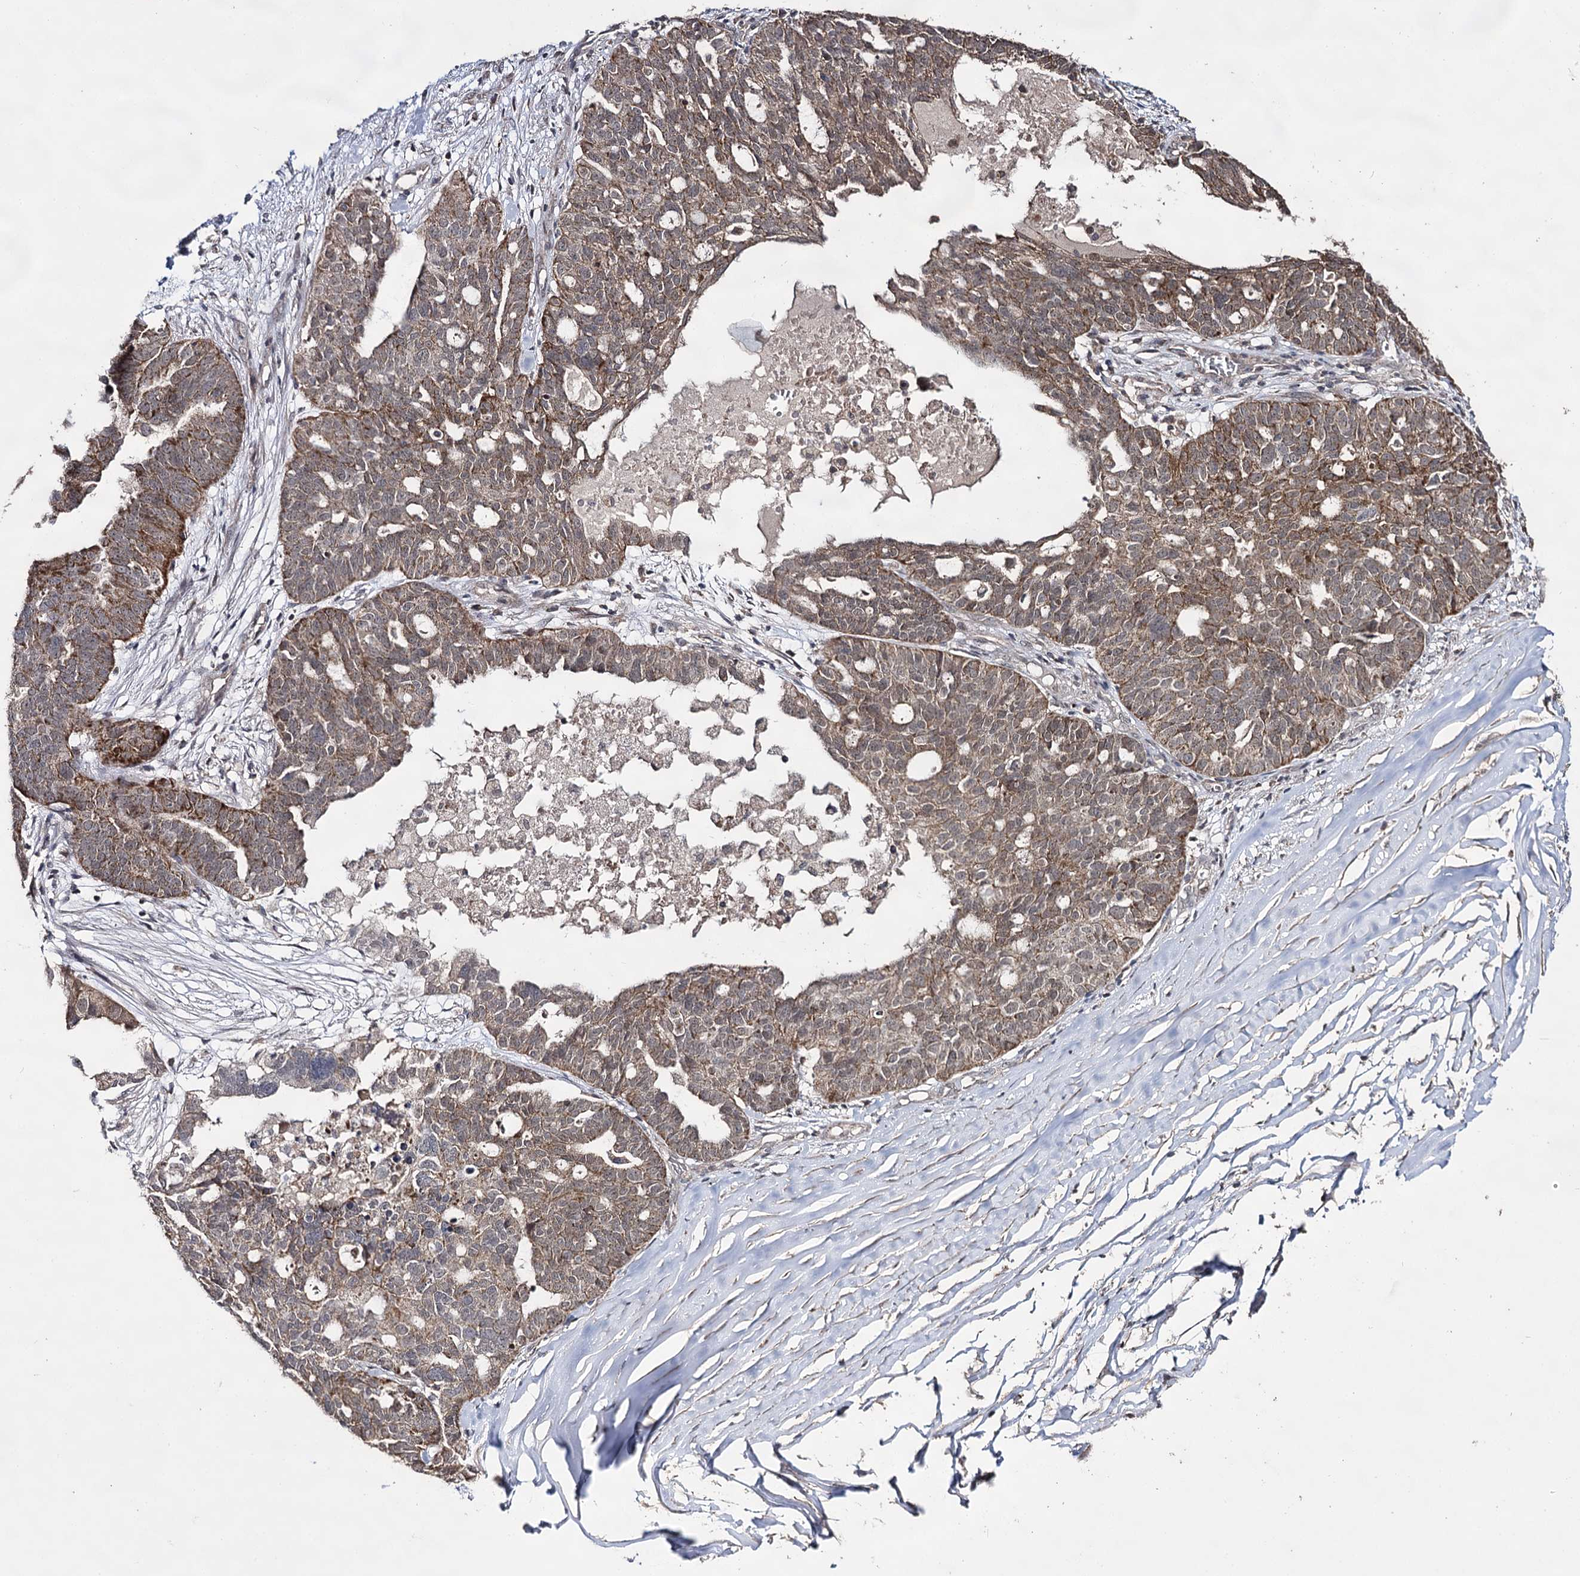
{"staining": {"intensity": "moderate", "quantity": ">75%", "location": "cytoplasmic/membranous"}, "tissue": "ovarian cancer", "cell_type": "Tumor cells", "image_type": "cancer", "snomed": [{"axis": "morphology", "description": "Cystadenocarcinoma, serous, NOS"}, {"axis": "topography", "description": "Ovary"}], "caption": "Immunohistochemical staining of ovarian cancer (serous cystadenocarcinoma) displays moderate cytoplasmic/membranous protein positivity in about >75% of tumor cells. (brown staining indicates protein expression, while blue staining denotes nuclei).", "gene": "ACTR6", "patient": {"sex": "female", "age": 59}}